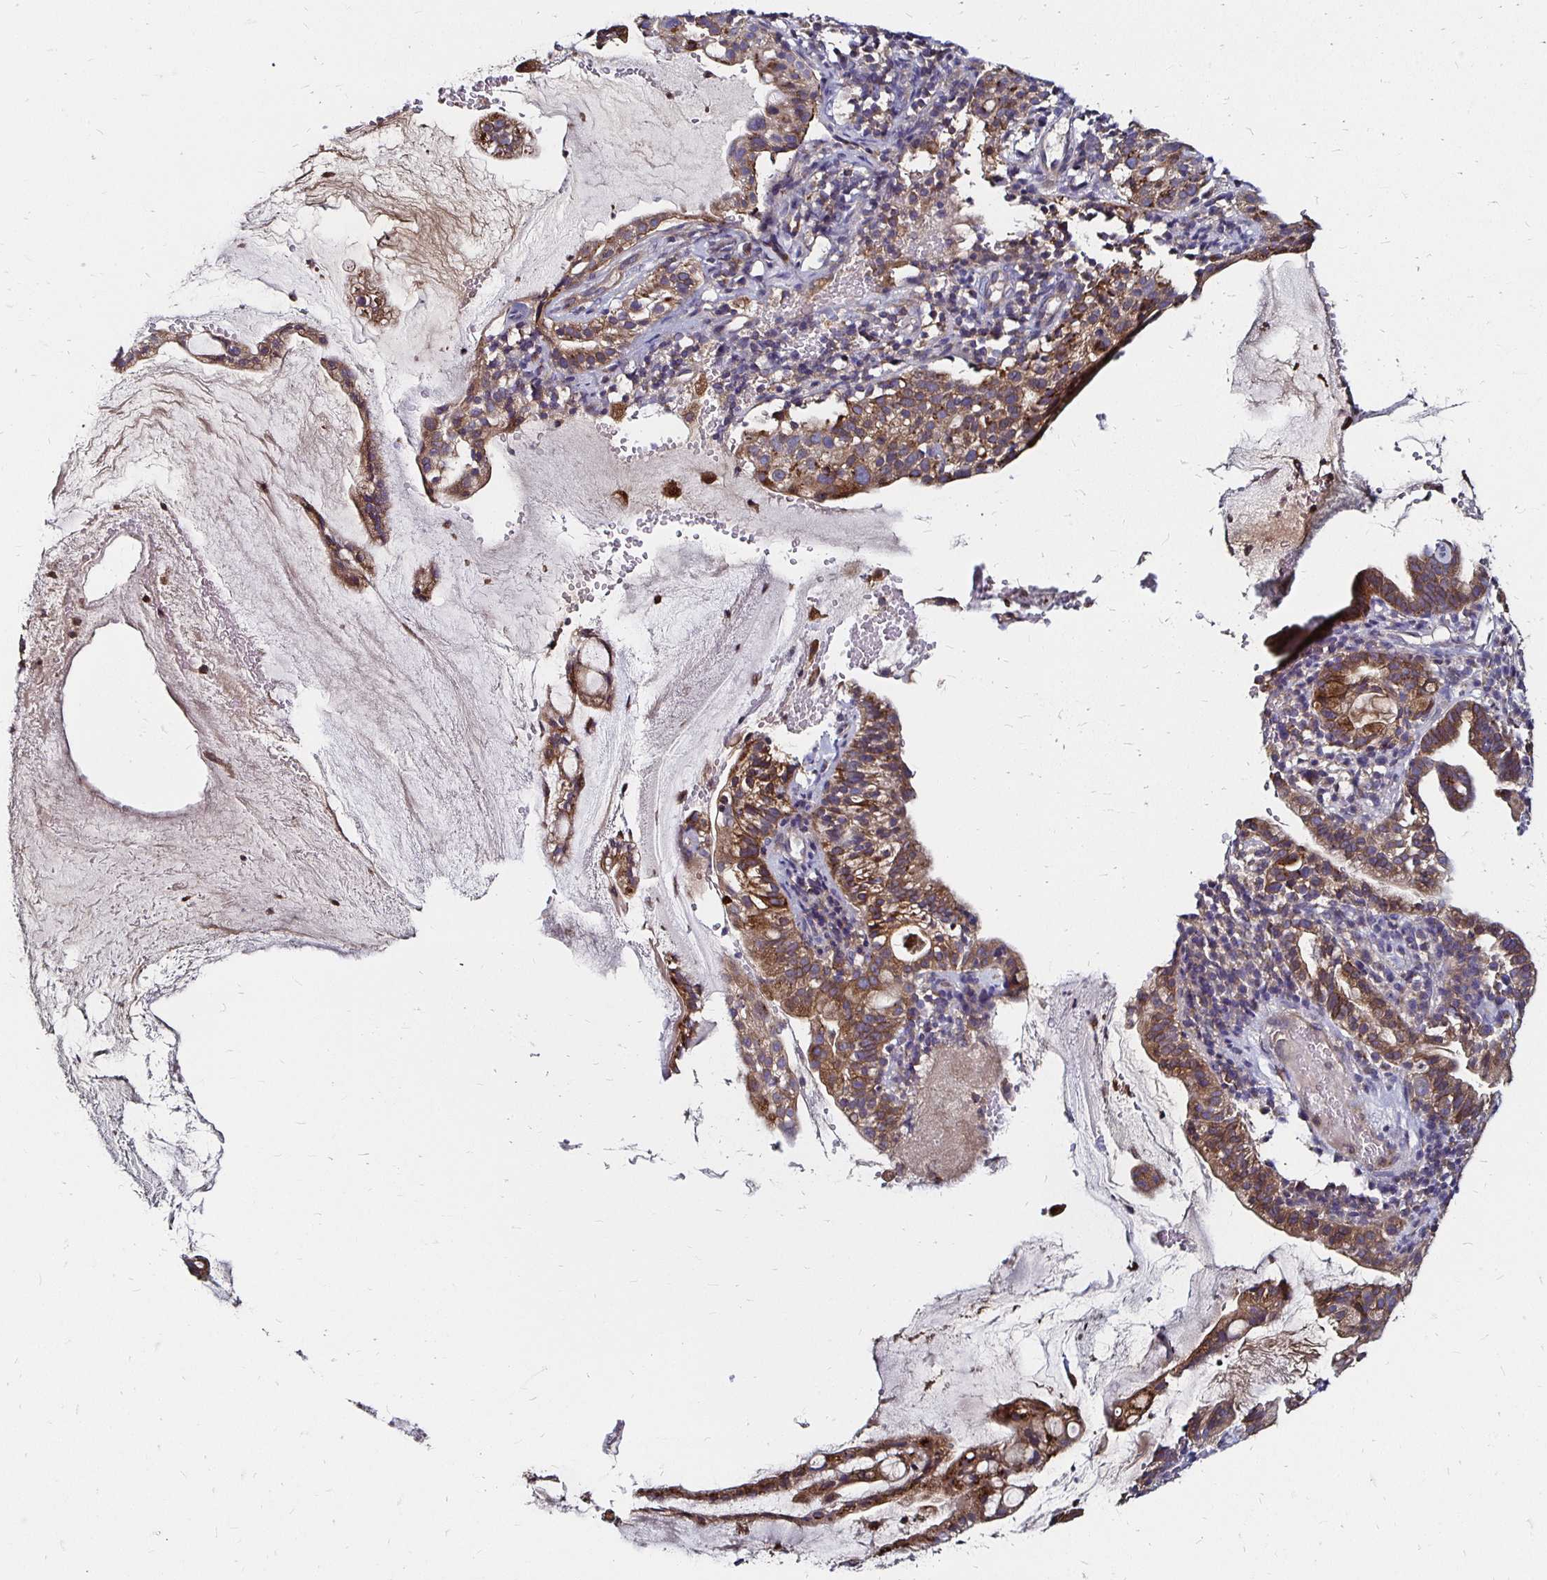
{"staining": {"intensity": "moderate", "quantity": ">75%", "location": "cytoplasmic/membranous"}, "tissue": "cervical cancer", "cell_type": "Tumor cells", "image_type": "cancer", "snomed": [{"axis": "morphology", "description": "Adenocarcinoma, NOS"}, {"axis": "topography", "description": "Cervix"}], "caption": "Adenocarcinoma (cervical) was stained to show a protein in brown. There is medium levels of moderate cytoplasmic/membranous positivity in about >75% of tumor cells. The staining was performed using DAB (3,3'-diaminobenzidine), with brown indicating positive protein expression. Nuclei are stained blue with hematoxylin.", "gene": "NCSTN", "patient": {"sex": "female", "age": 41}}